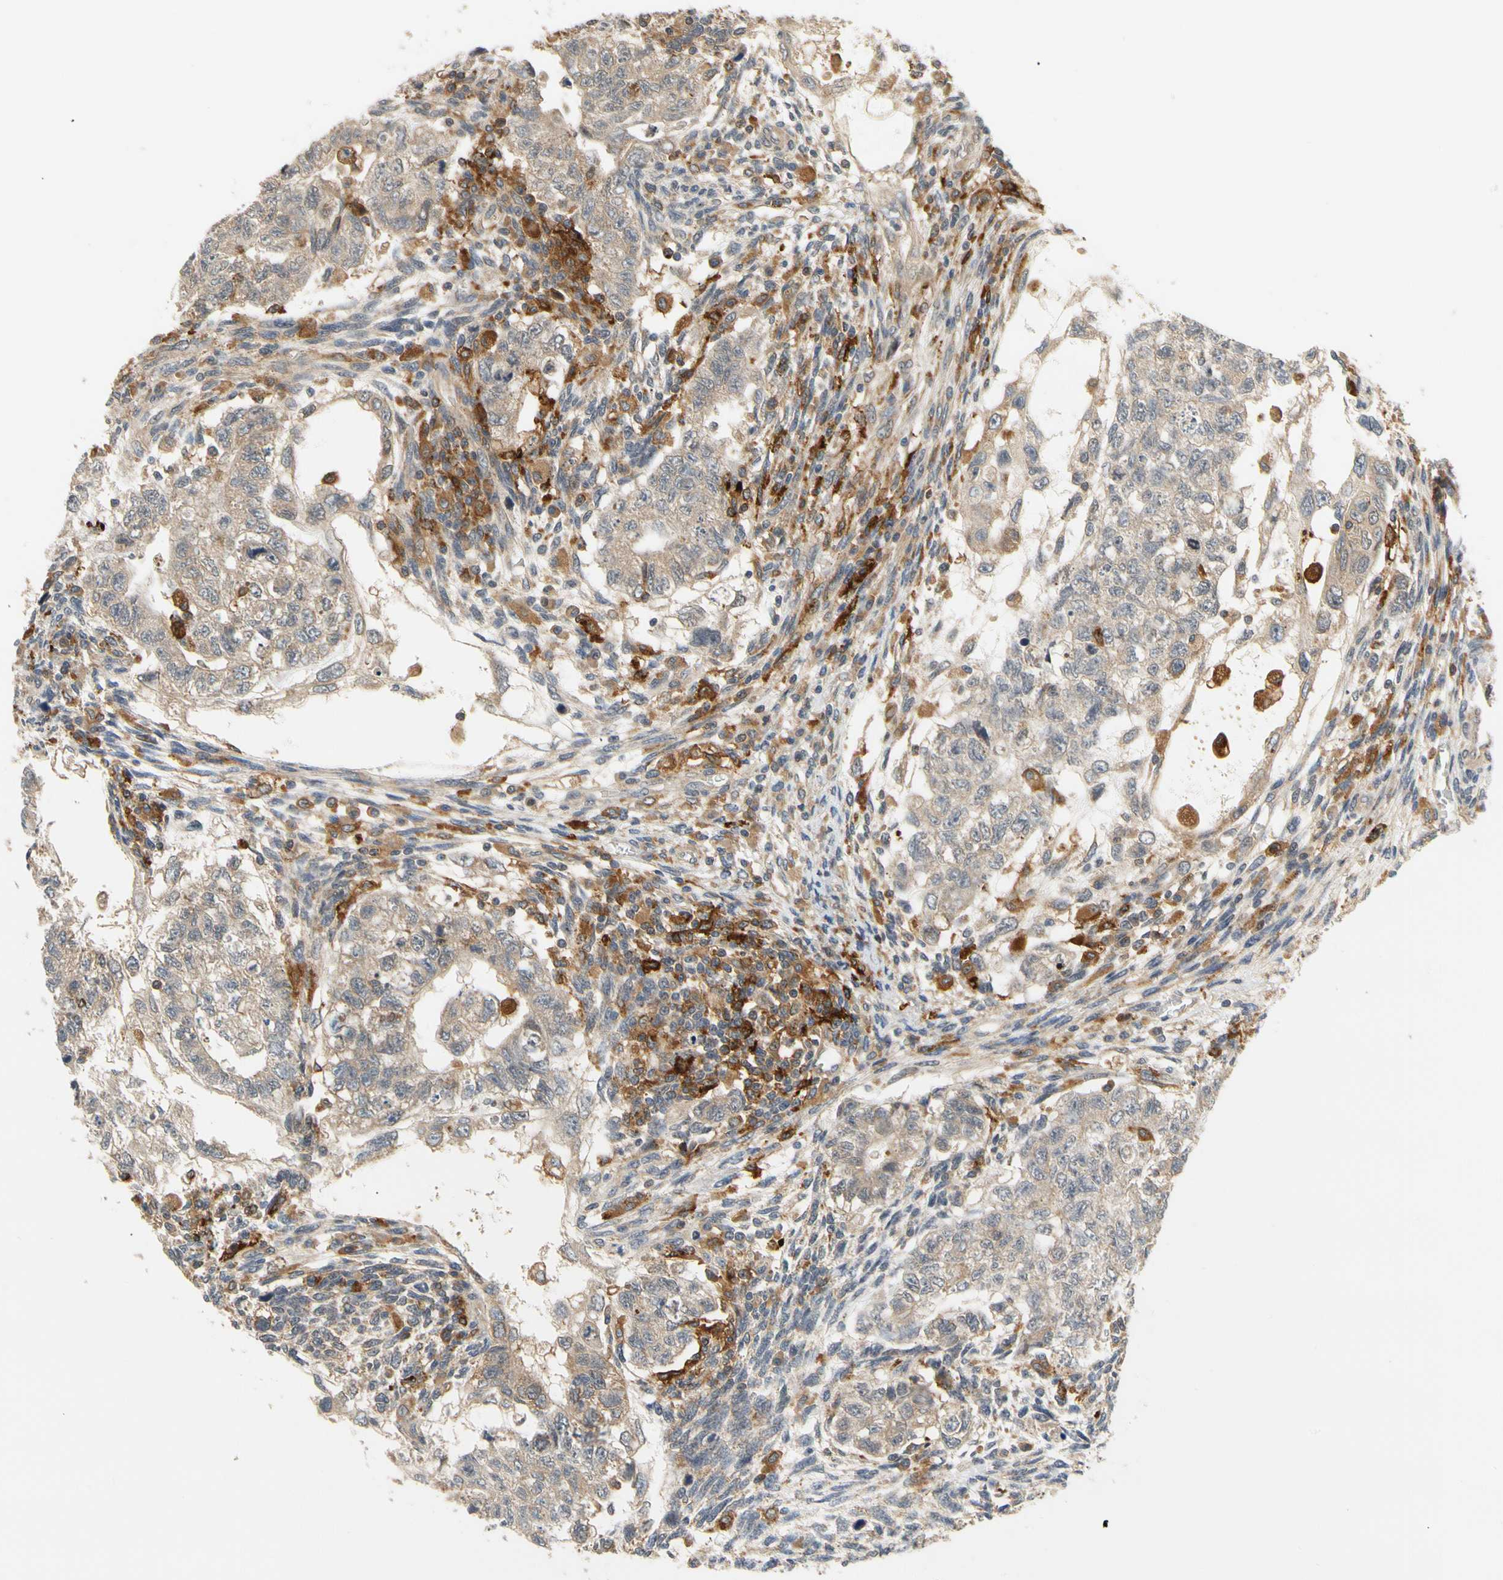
{"staining": {"intensity": "weak", "quantity": ">75%", "location": "cytoplasmic/membranous"}, "tissue": "testis cancer", "cell_type": "Tumor cells", "image_type": "cancer", "snomed": [{"axis": "morphology", "description": "Normal tissue, NOS"}, {"axis": "morphology", "description": "Carcinoma, Embryonal, NOS"}, {"axis": "topography", "description": "Testis"}], "caption": "Testis cancer (embryonal carcinoma) was stained to show a protein in brown. There is low levels of weak cytoplasmic/membranous expression in approximately >75% of tumor cells.", "gene": "ANKHD1", "patient": {"sex": "male", "age": 36}}